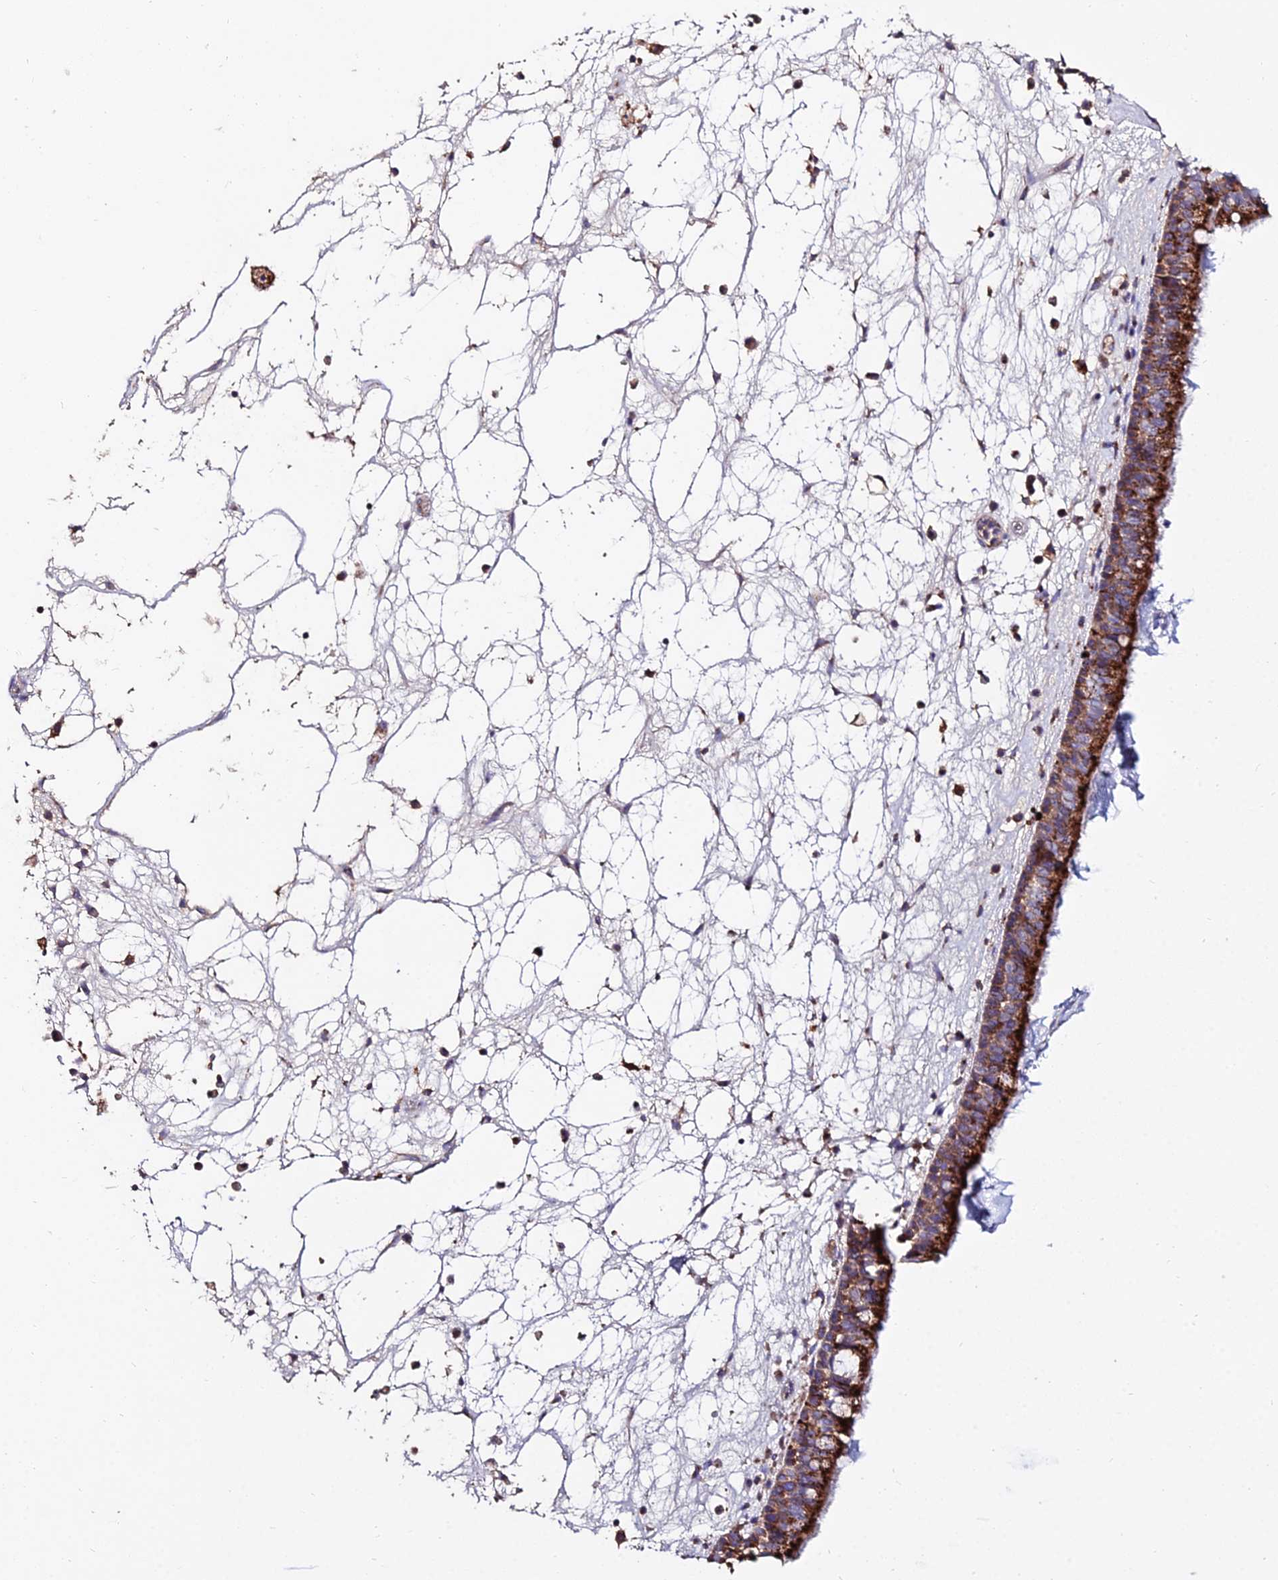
{"staining": {"intensity": "strong", "quantity": ">75%", "location": "cytoplasmic/membranous"}, "tissue": "nasopharynx", "cell_type": "Respiratory epithelial cells", "image_type": "normal", "snomed": [{"axis": "morphology", "description": "Normal tissue, NOS"}, {"axis": "morphology", "description": "Inflammation, NOS"}, {"axis": "morphology", "description": "Malignant melanoma, Metastatic site"}, {"axis": "topography", "description": "Nasopharynx"}], "caption": "High-power microscopy captured an immunohistochemistry image of normal nasopharynx, revealing strong cytoplasmic/membranous expression in approximately >75% of respiratory epithelial cells. The staining was performed using DAB to visualize the protein expression in brown, while the nuclei were stained in blue with hematoxylin (Magnification: 20x).", "gene": "PNLIPRP3", "patient": {"sex": "male", "age": 70}}